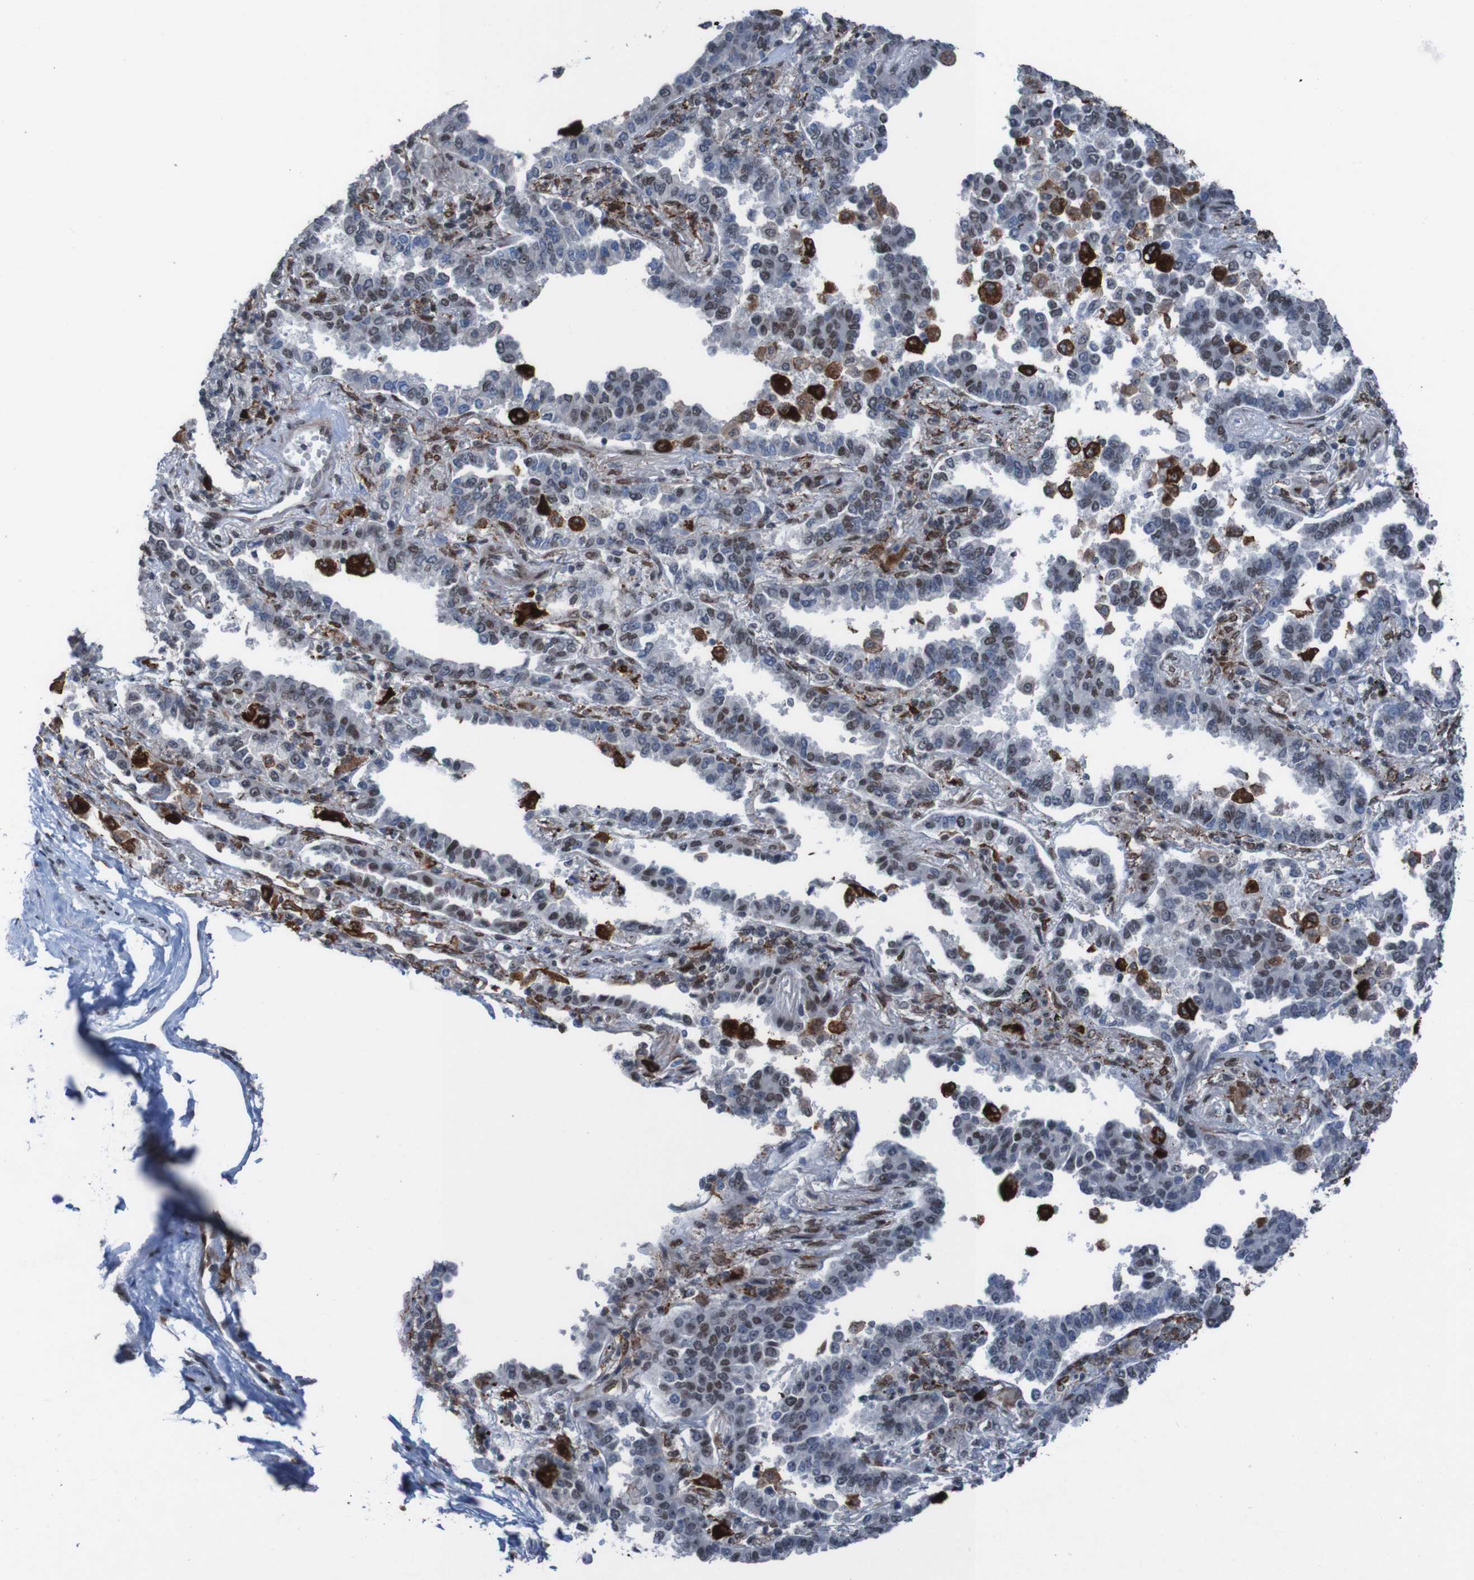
{"staining": {"intensity": "moderate", "quantity": "25%-75%", "location": "nuclear"}, "tissue": "lung cancer", "cell_type": "Tumor cells", "image_type": "cancer", "snomed": [{"axis": "morphology", "description": "Normal tissue, NOS"}, {"axis": "morphology", "description": "Adenocarcinoma, NOS"}, {"axis": "topography", "description": "Lung"}], "caption": "High-magnification brightfield microscopy of lung adenocarcinoma stained with DAB (brown) and counterstained with hematoxylin (blue). tumor cells exhibit moderate nuclear expression is identified in approximately25%-75% of cells.", "gene": "PHF2", "patient": {"sex": "male", "age": 59}}